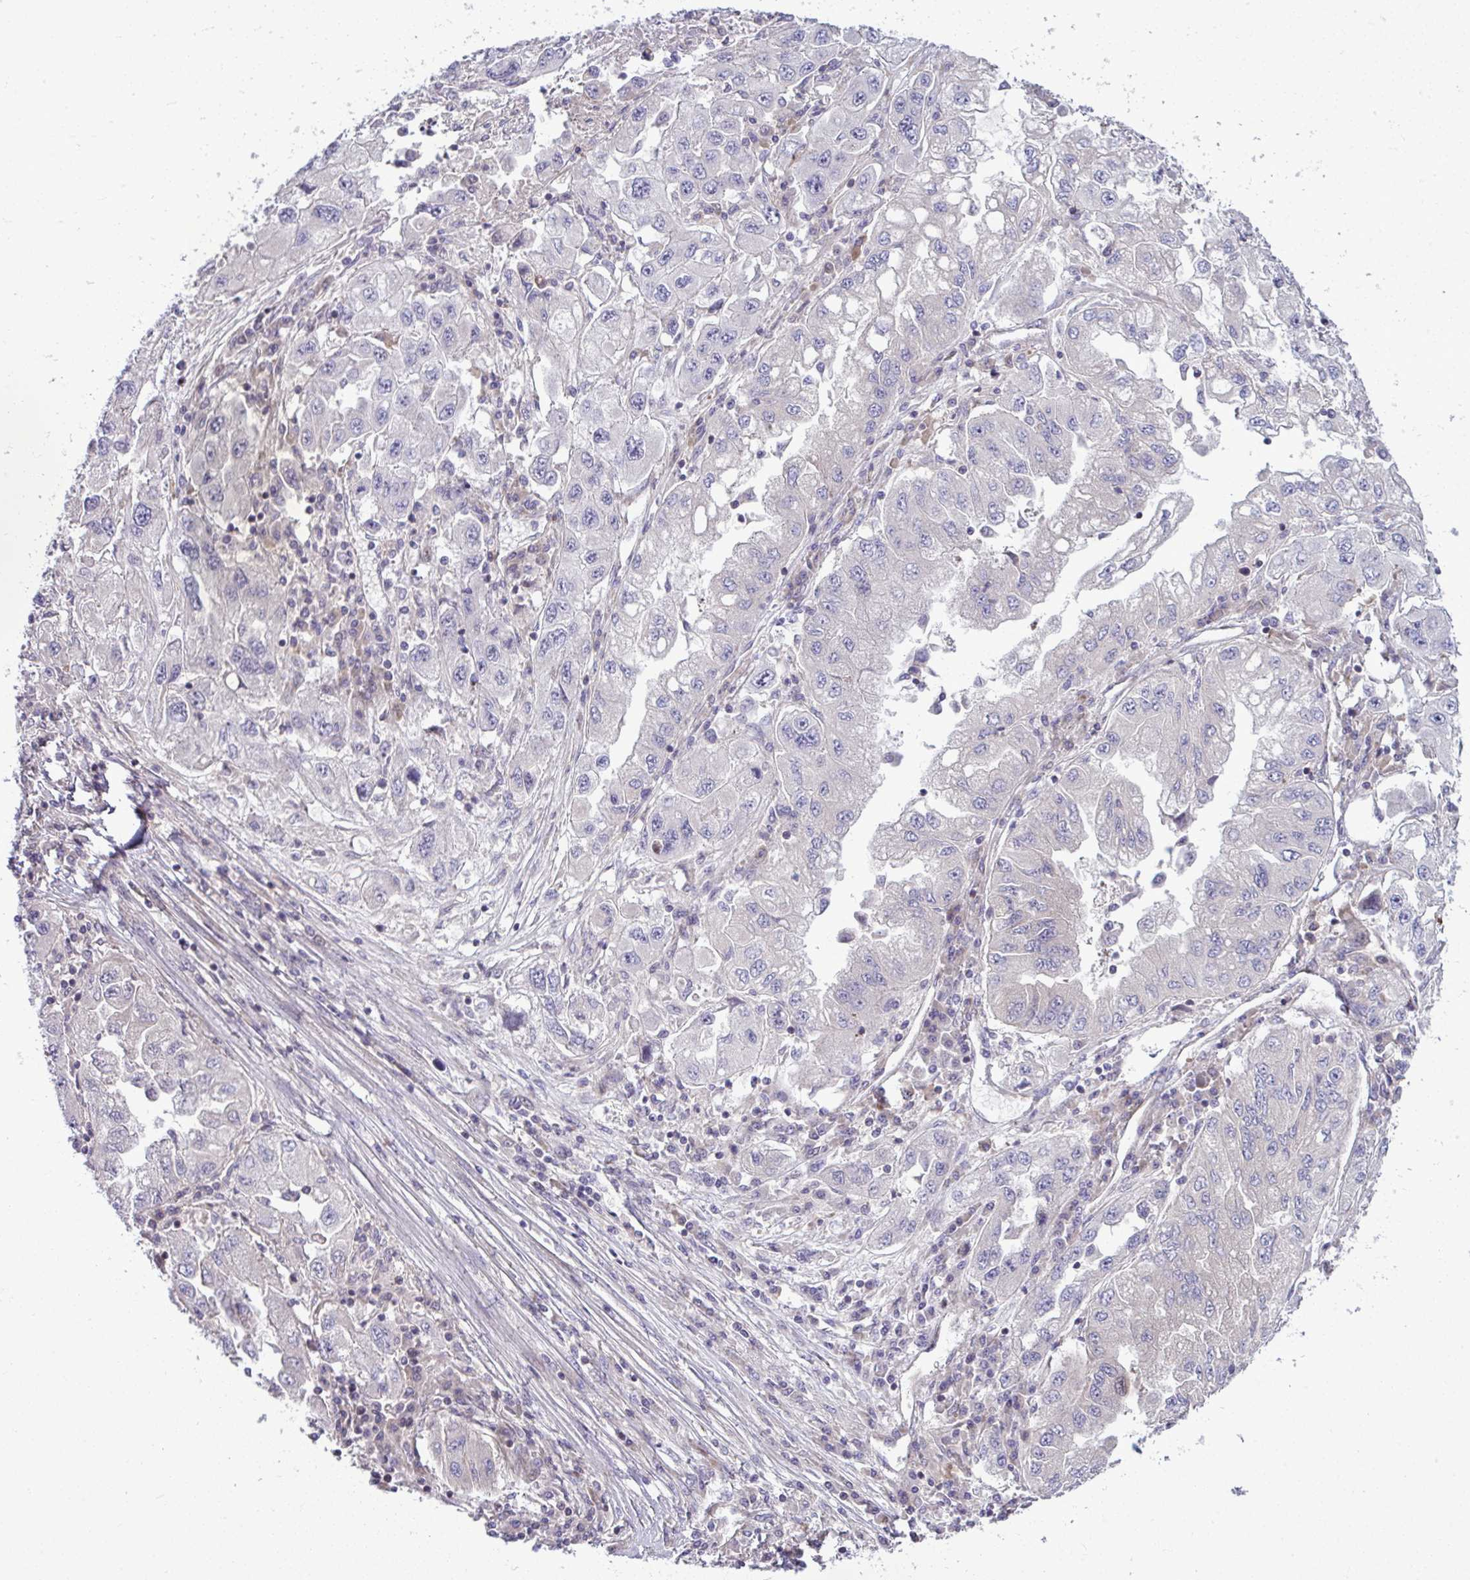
{"staining": {"intensity": "negative", "quantity": "none", "location": "none"}, "tissue": "lung cancer", "cell_type": "Tumor cells", "image_type": "cancer", "snomed": [{"axis": "morphology", "description": "Adenocarcinoma, NOS"}, {"axis": "morphology", "description": "Adenocarcinoma primary or metastatic"}, {"axis": "topography", "description": "Lung"}], "caption": "The photomicrograph displays no significant positivity in tumor cells of lung adenocarcinoma.", "gene": "ZSCAN9", "patient": {"sex": "male", "age": 74}}